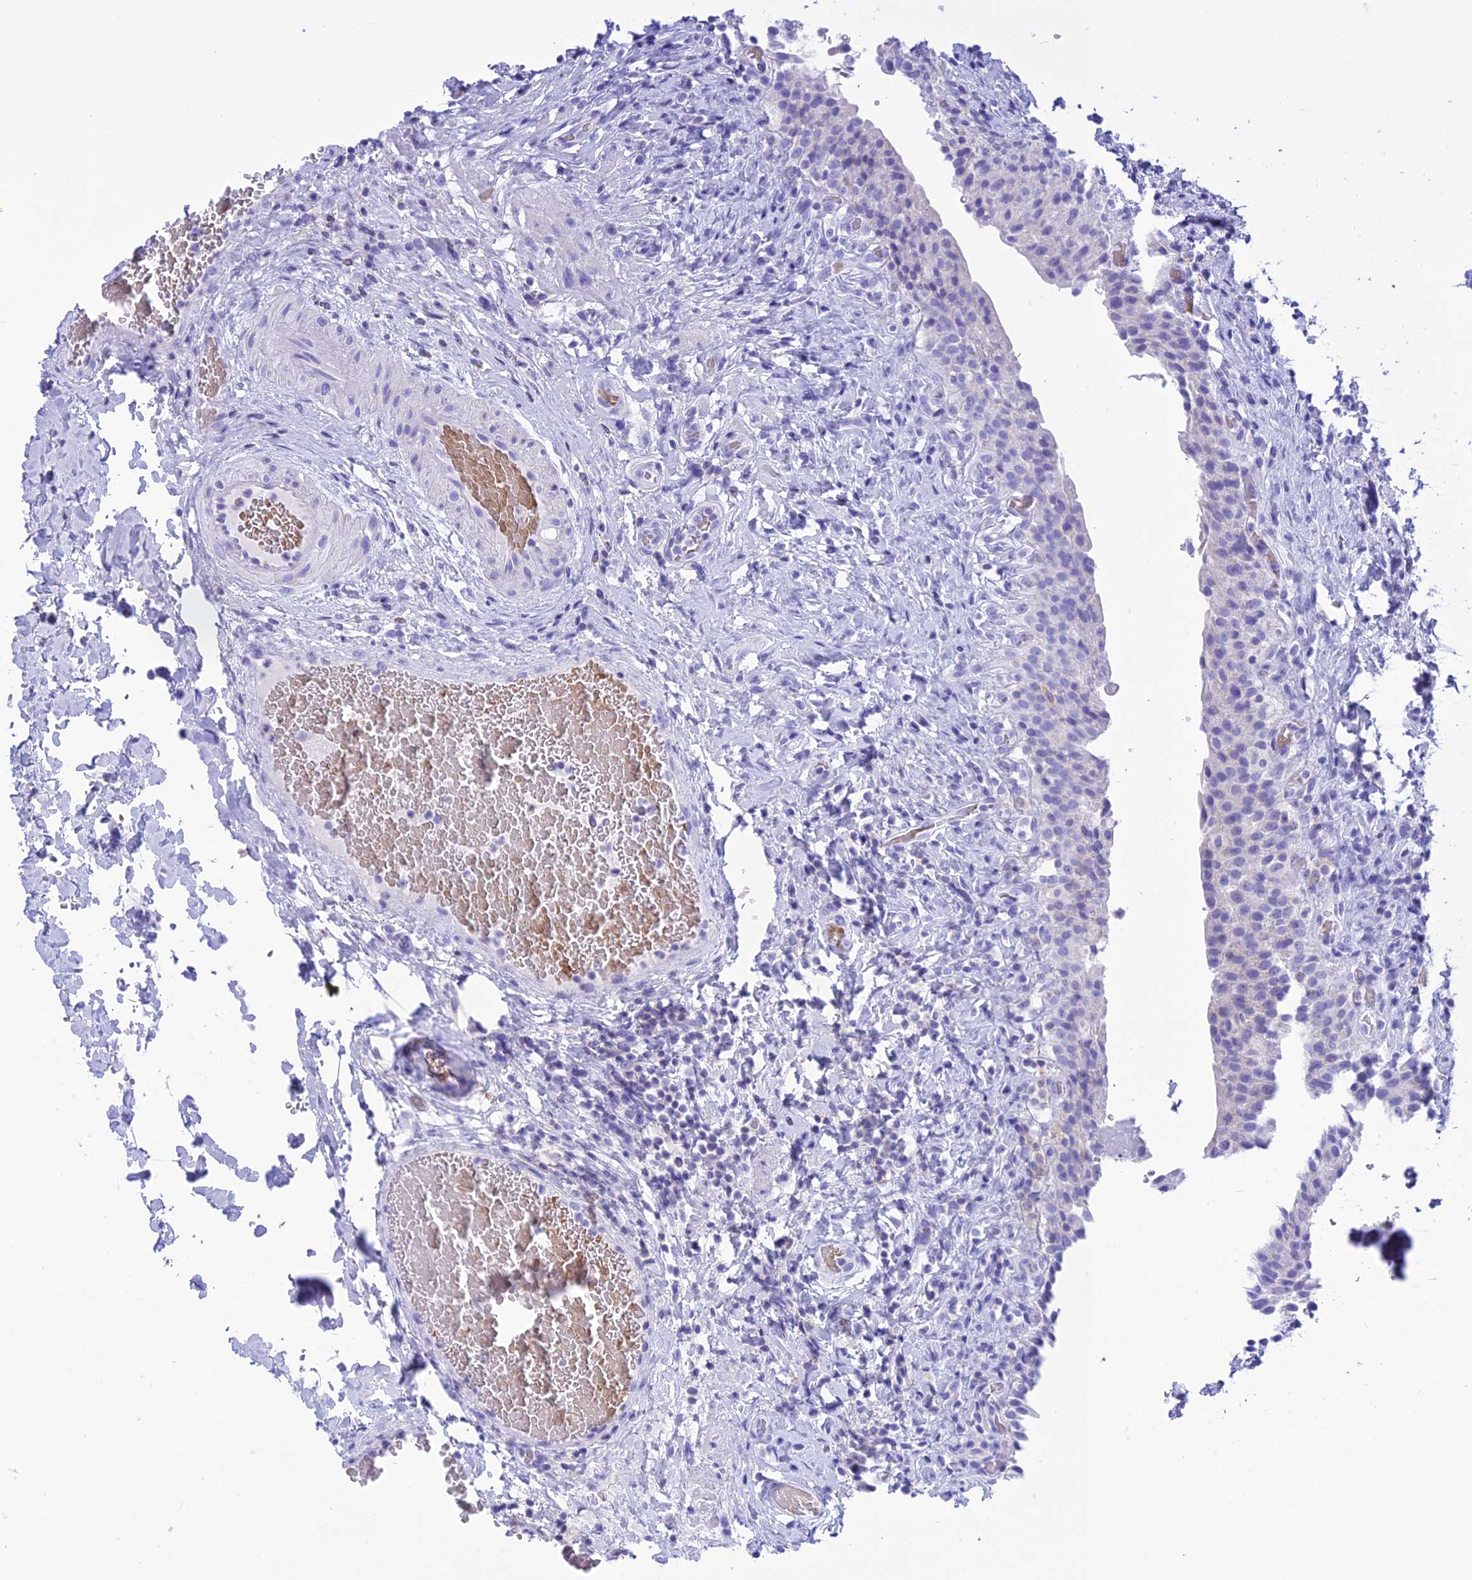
{"staining": {"intensity": "negative", "quantity": "none", "location": "none"}, "tissue": "urinary bladder", "cell_type": "Urothelial cells", "image_type": "normal", "snomed": [{"axis": "morphology", "description": "Normal tissue, NOS"}, {"axis": "morphology", "description": "Inflammation, NOS"}, {"axis": "topography", "description": "Urinary bladder"}], "caption": "The image shows no significant expression in urothelial cells of urinary bladder.", "gene": "GLYATL1B", "patient": {"sex": "male", "age": 64}}